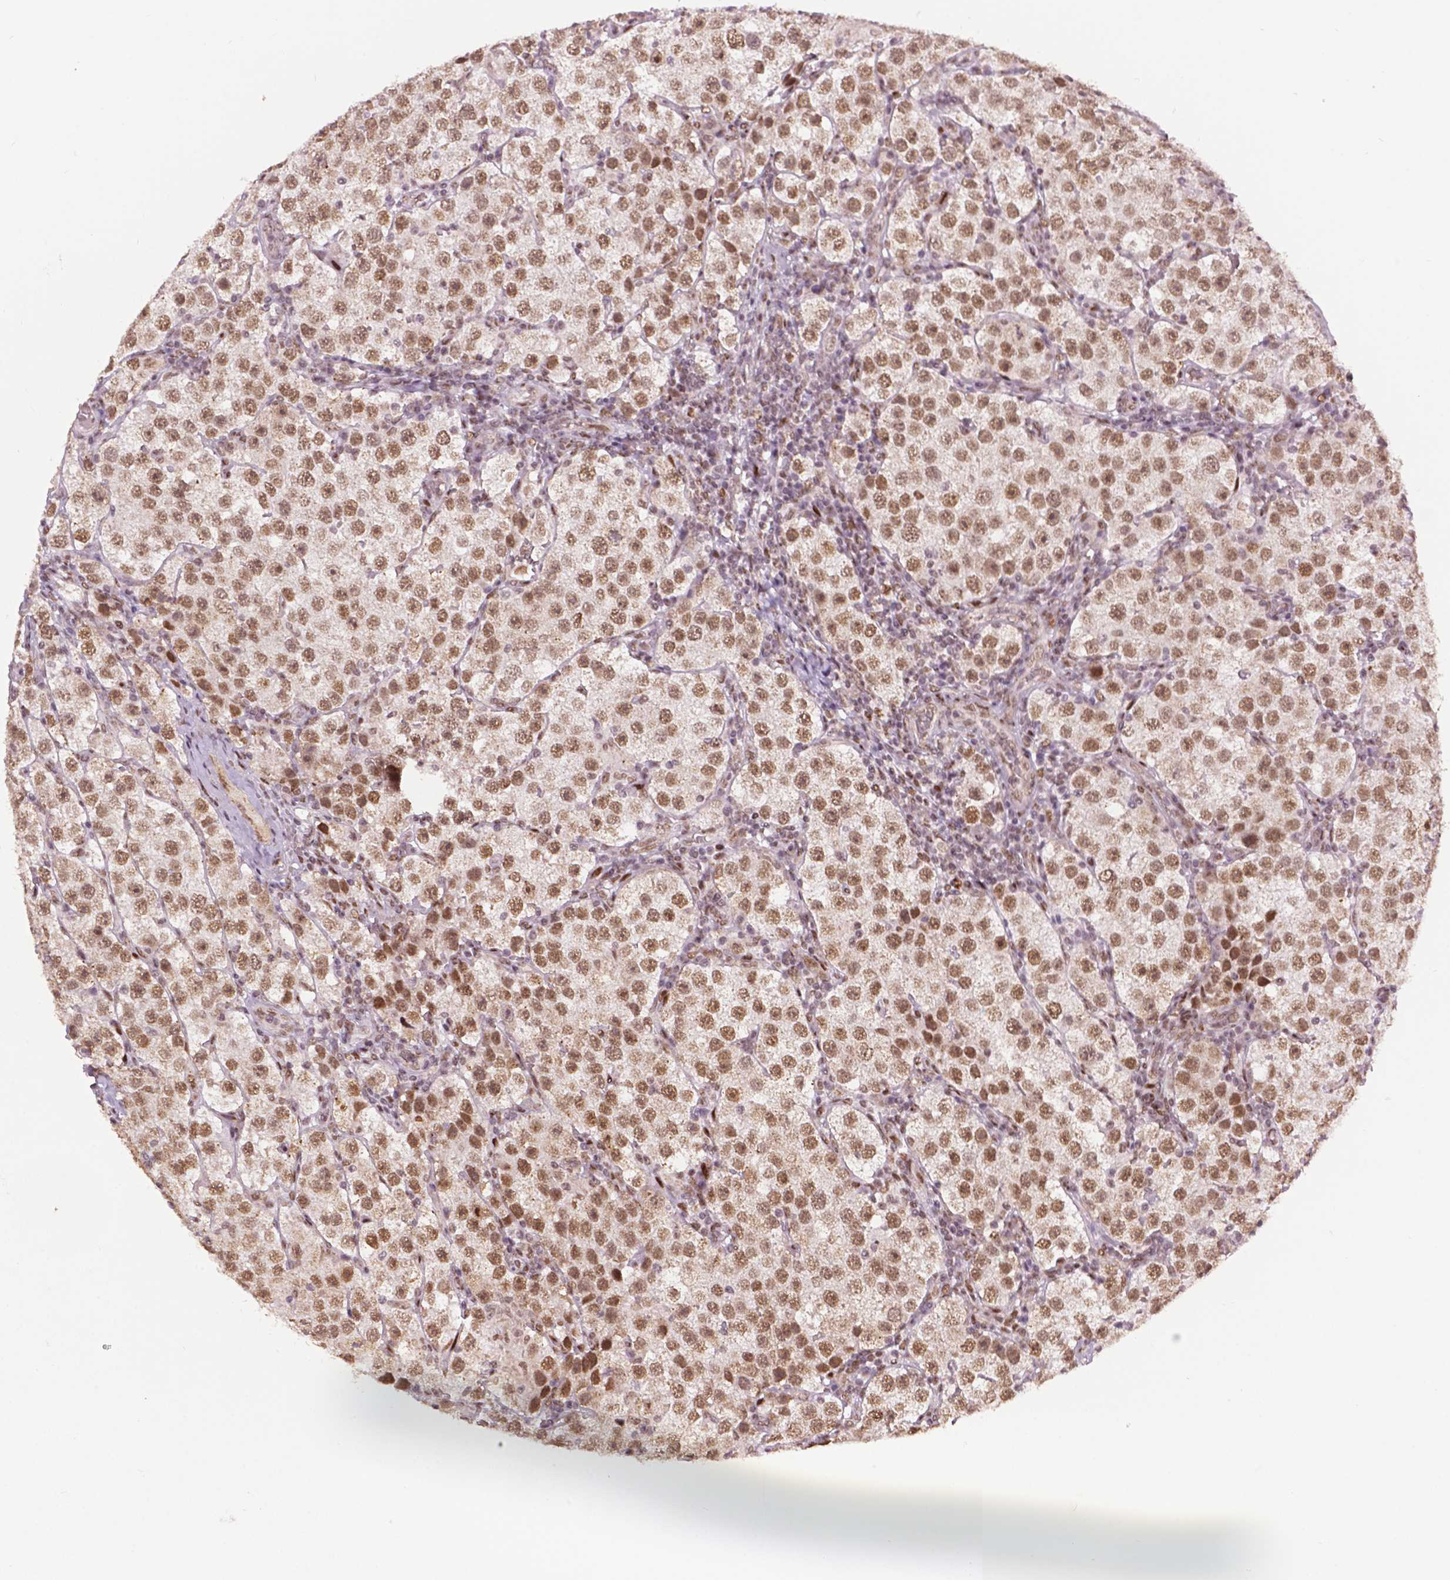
{"staining": {"intensity": "moderate", "quantity": ">75%", "location": "nuclear"}, "tissue": "testis cancer", "cell_type": "Tumor cells", "image_type": "cancer", "snomed": [{"axis": "morphology", "description": "Seminoma, NOS"}, {"axis": "topography", "description": "Testis"}], "caption": "This photomicrograph exhibits immunohistochemistry (IHC) staining of testis seminoma, with medium moderate nuclear staining in about >75% of tumor cells.", "gene": "ZNF41", "patient": {"sex": "male", "age": 37}}